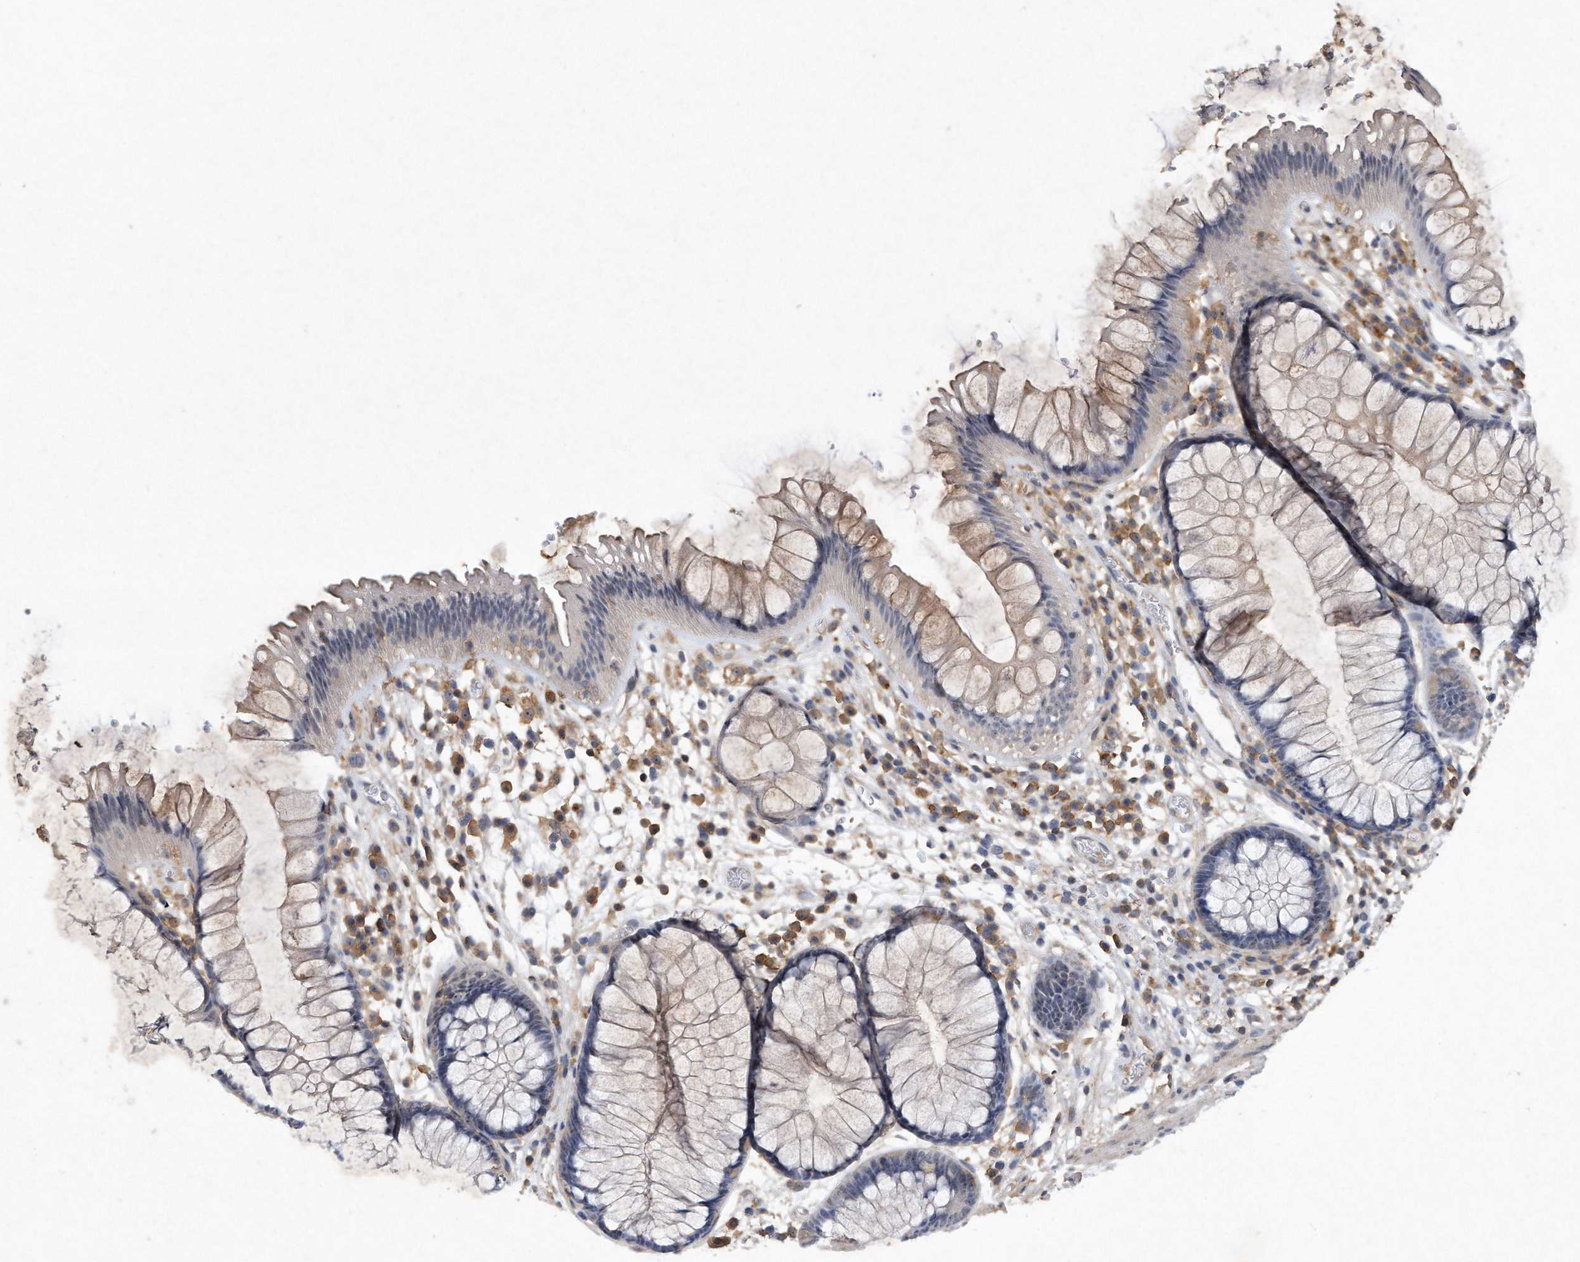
{"staining": {"intensity": "weak", "quantity": "<25%", "location": "cytoplasmic/membranous"}, "tissue": "rectum", "cell_type": "Glandular cells", "image_type": "normal", "snomed": [{"axis": "morphology", "description": "Normal tissue, NOS"}, {"axis": "topography", "description": "Rectum"}], "caption": "IHC micrograph of unremarkable human rectum stained for a protein (brown), which demonstrates no expression in glandular cells.", "gene": "PGBD2", "patient": {"sex": "male", "age": 51}}